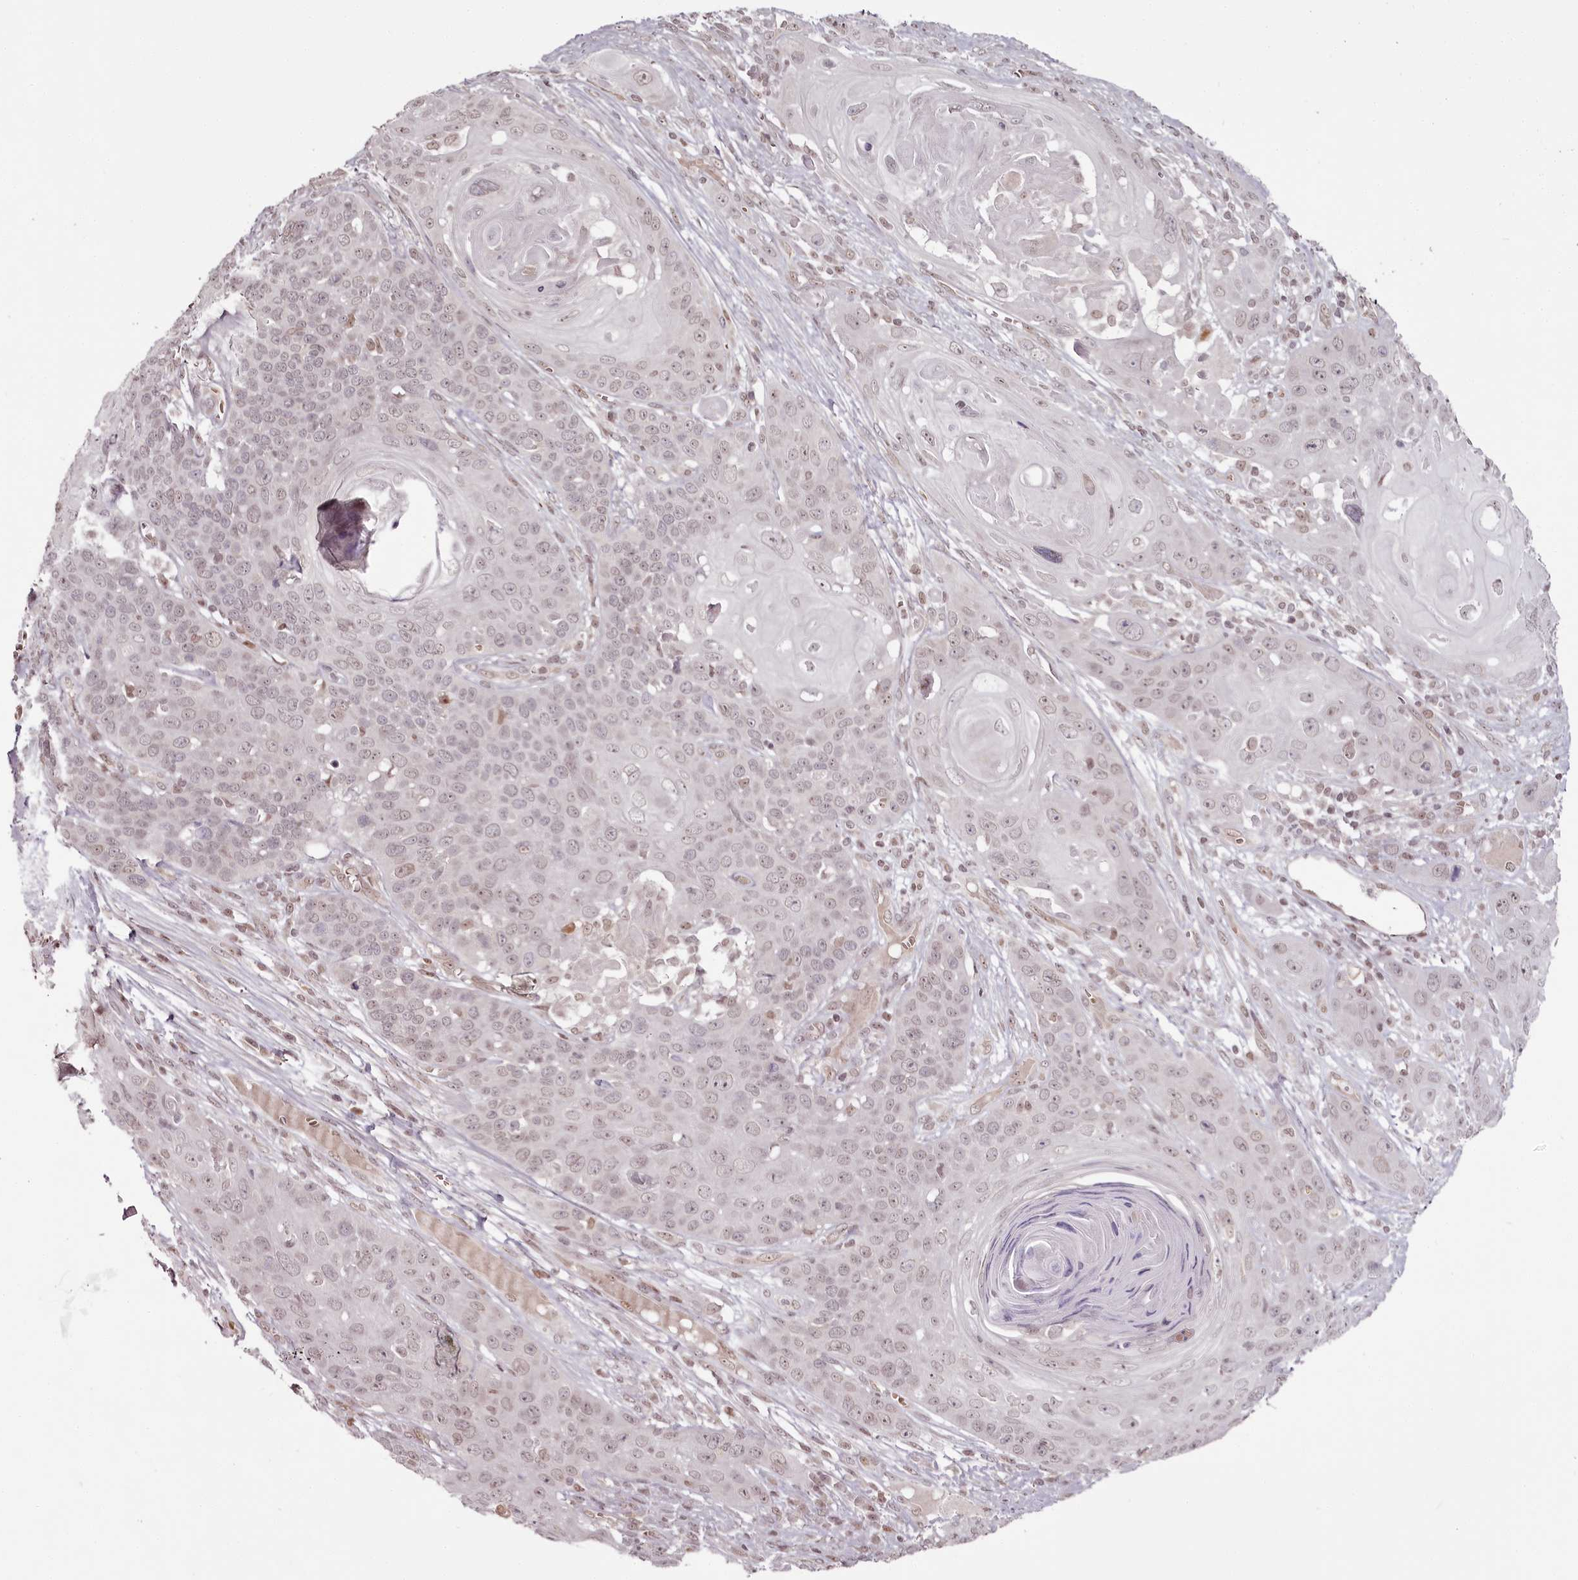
{"staining": {"intensity": "weak", "quantity": "<25%", "location": "nuclear"}, "tissue": "skin cancer", "cell_type": "Tumor cells", "image_type": "cancer", "snomed": [{"axis": "morphology", "description": "Squamous cell carcinoma, NOS"}, {"axis": "topography", "description": "Skin"}], "caption": "DAB (3,3'-diaminobenzidine) immunohistochemical staining of skin cancer (squamous cell carcinoma) demonstrates no significant staining in tumor cells.", "gene": "THYN1", "patient": {"sex": "male", "age": 55}}